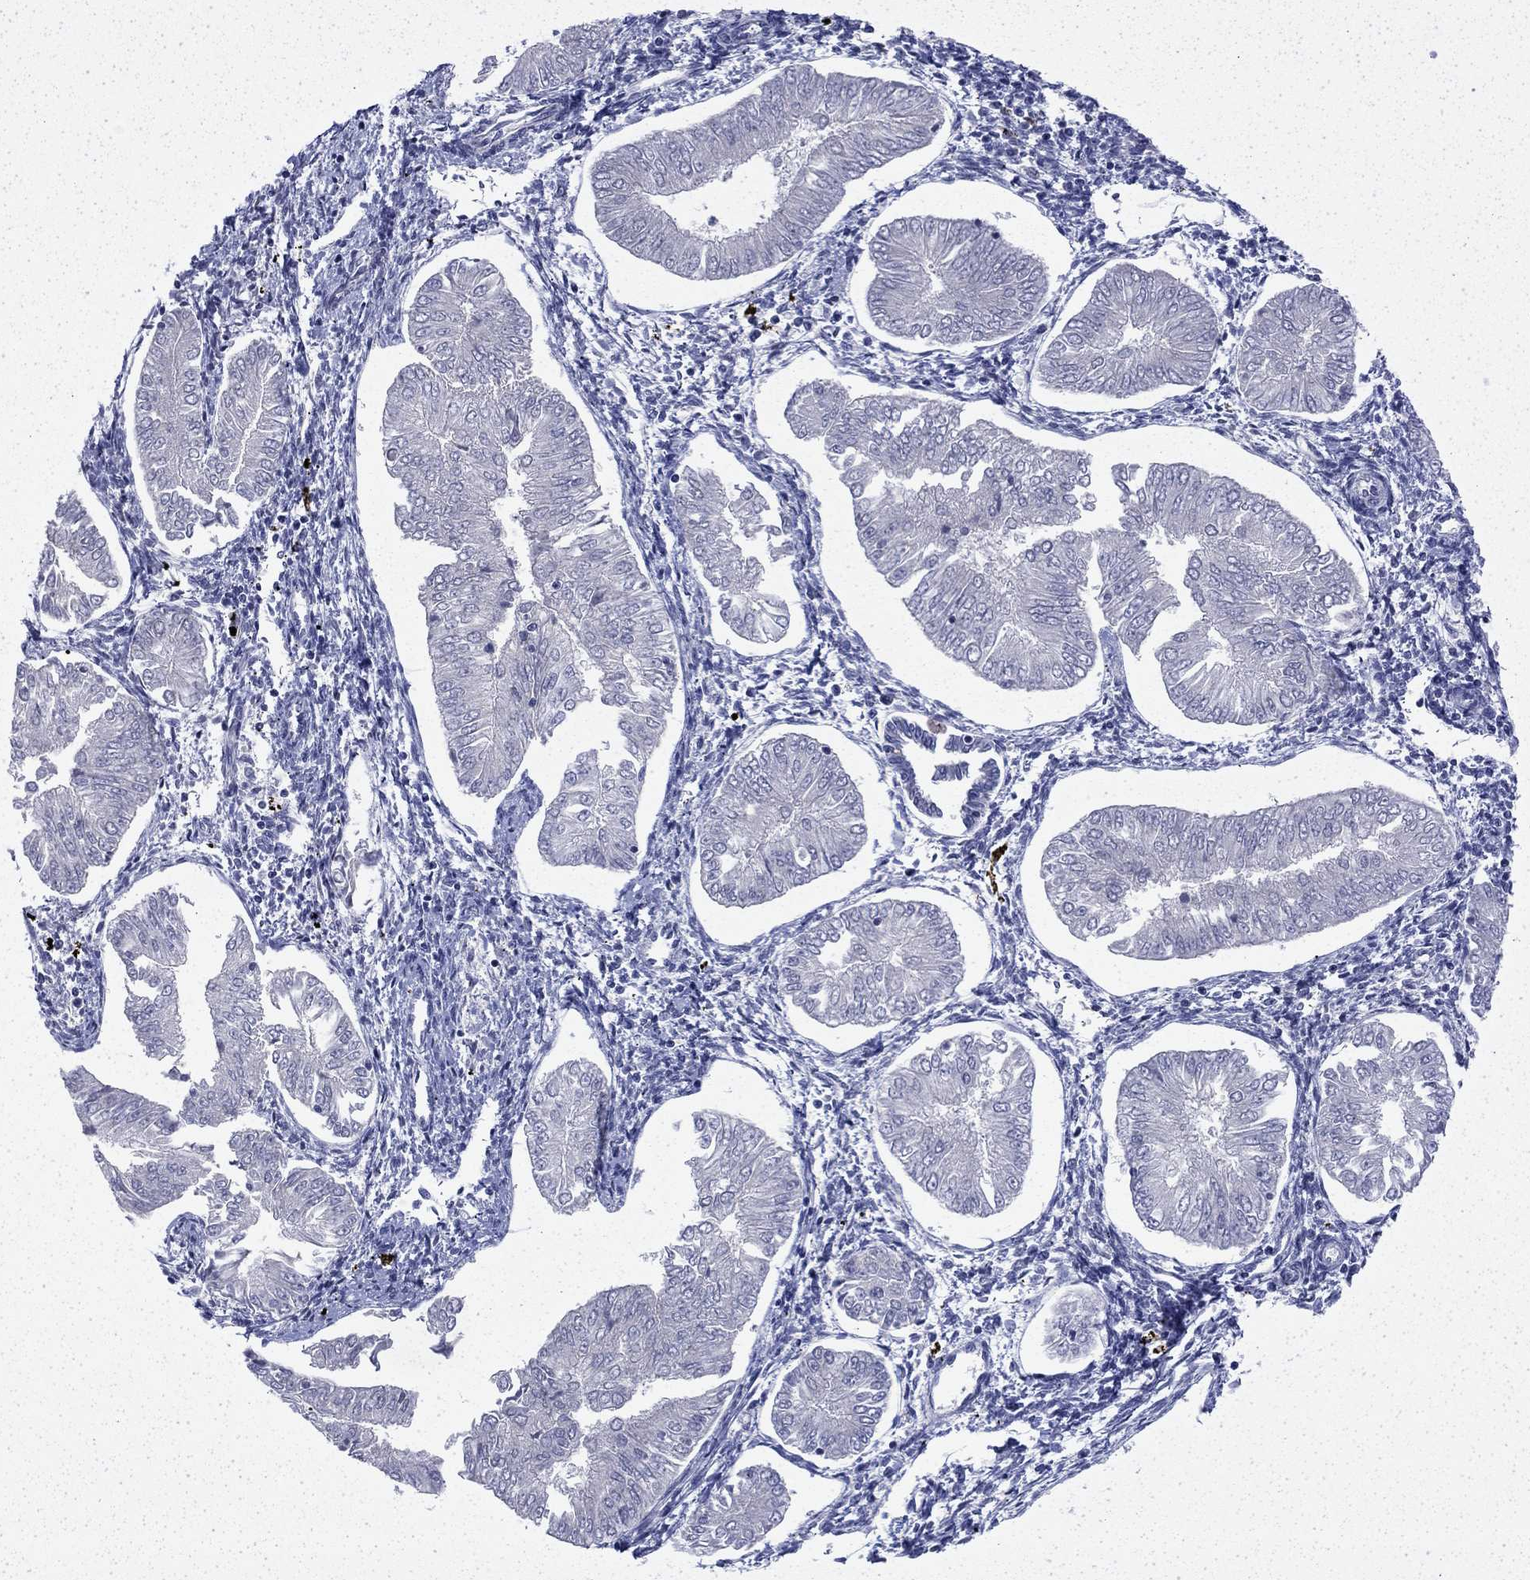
{"staining": {"intensity": "negative", "quantity": "none", "location": "none"}, "tissue": "endometrial cancer", "cell_type": "Tumor cells", "image_type": "cancer", "snomed": [{"axis": "morphology", "description": "Adenocarcinoma, NOS"}, {"axis": "topography", "description": "Endometrium"}], "caption": "The immunohistochemistry (IHC) micrograph has no significant positivity in tumor cells of endometrial cancer (adenocarcinoma) tissue.", "gene": "ENPP6", "patient": {"sex": "female", "age": 53}}